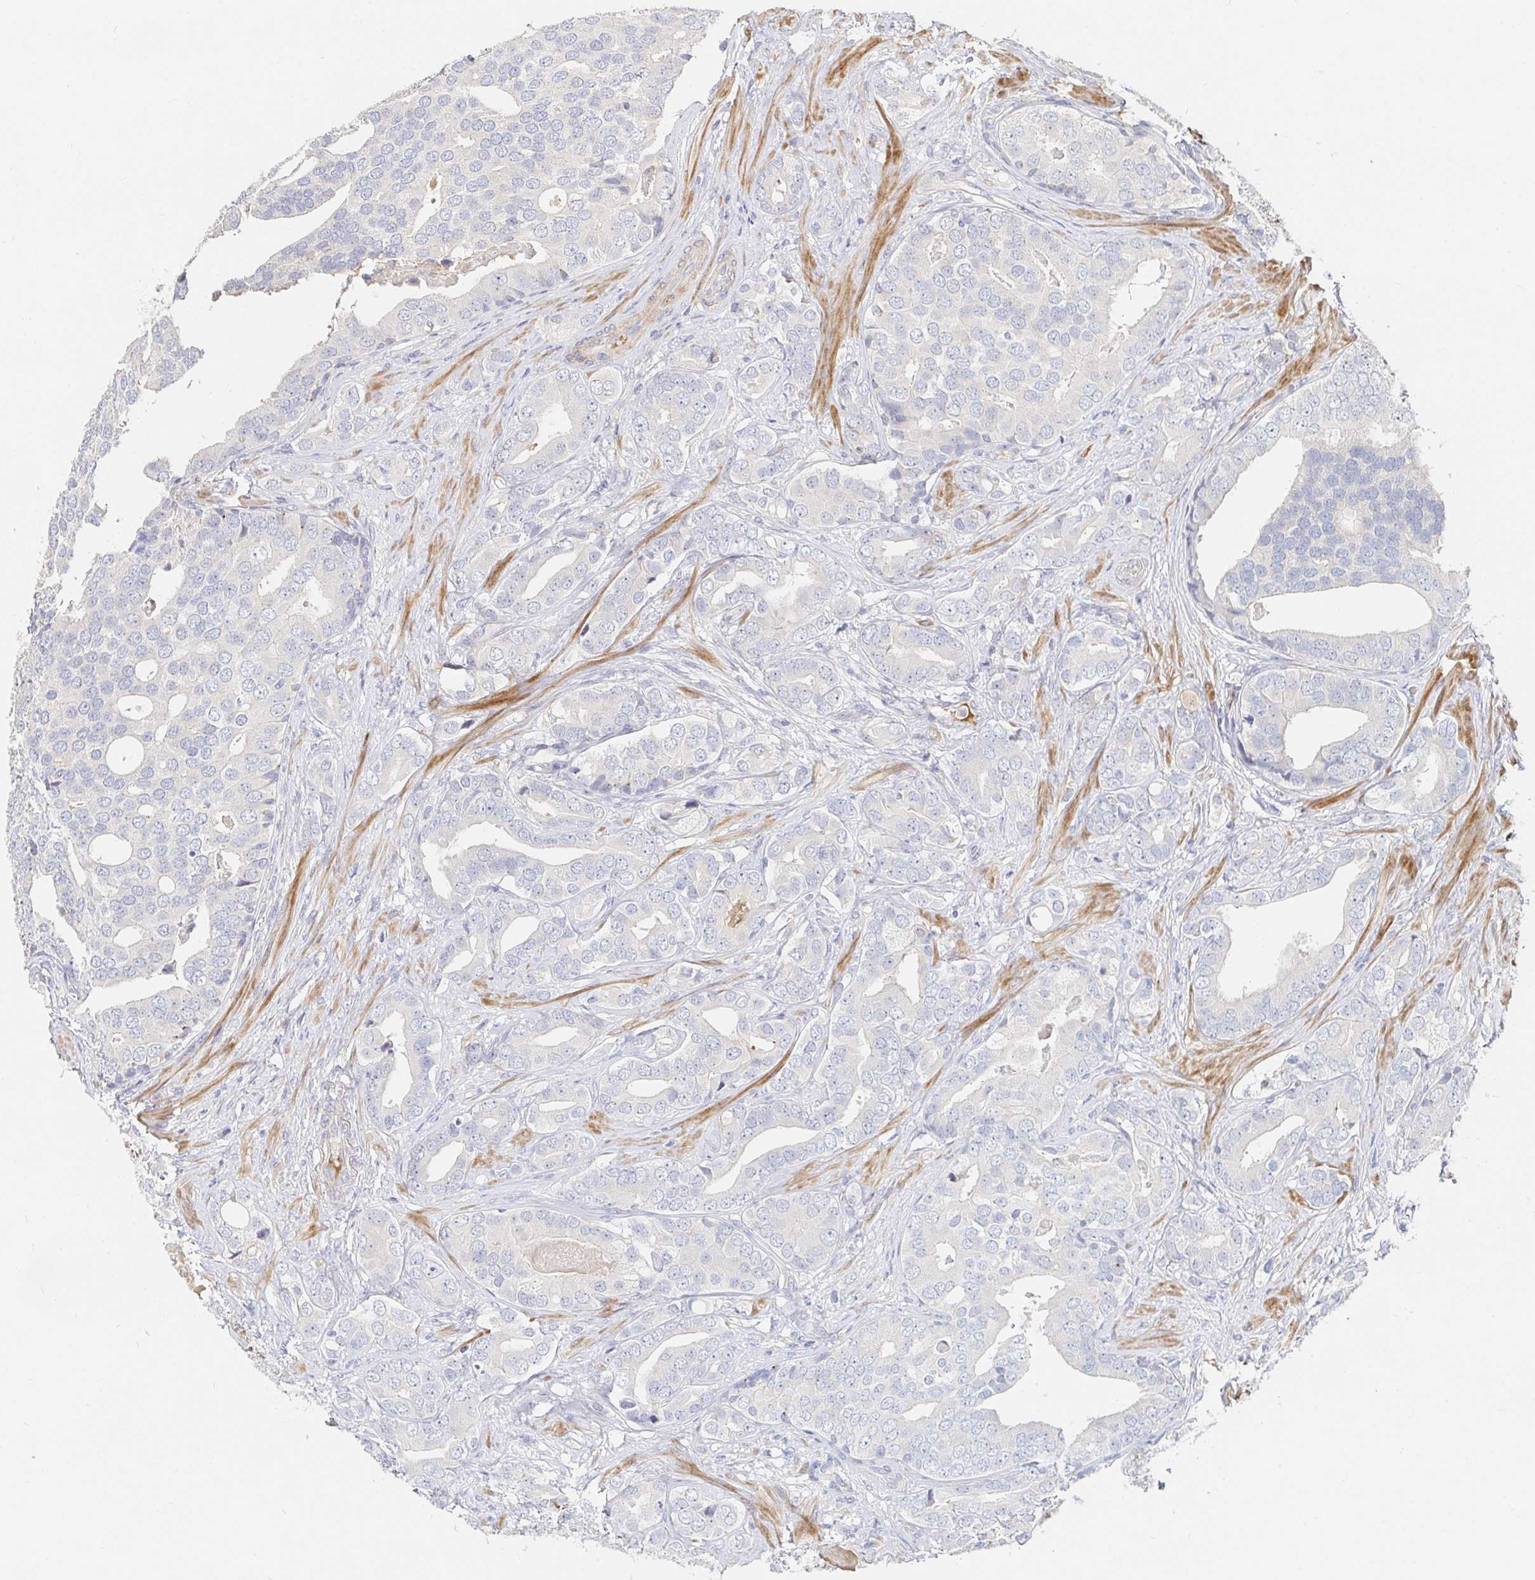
{"staining": {"intensity": "negative", "quantity": "none", "location": "none"}, "tissue": "prostate cancer", "cell_type": "Tumor cells", "image_type": "cancer", "snomed": [{"axis": "morphology", "description": "Adenocarcinoma, High grade"}, {"axis": "topography", "description": "Prostate"}], "caption": "This is an immunohistochemistry histopathology image of human prostate cancer (adenocarcinoma (high-grade)). There is no staining in tumor cells.", "gene": "NME9", "patient": {"sex": "male", "age": 62}}